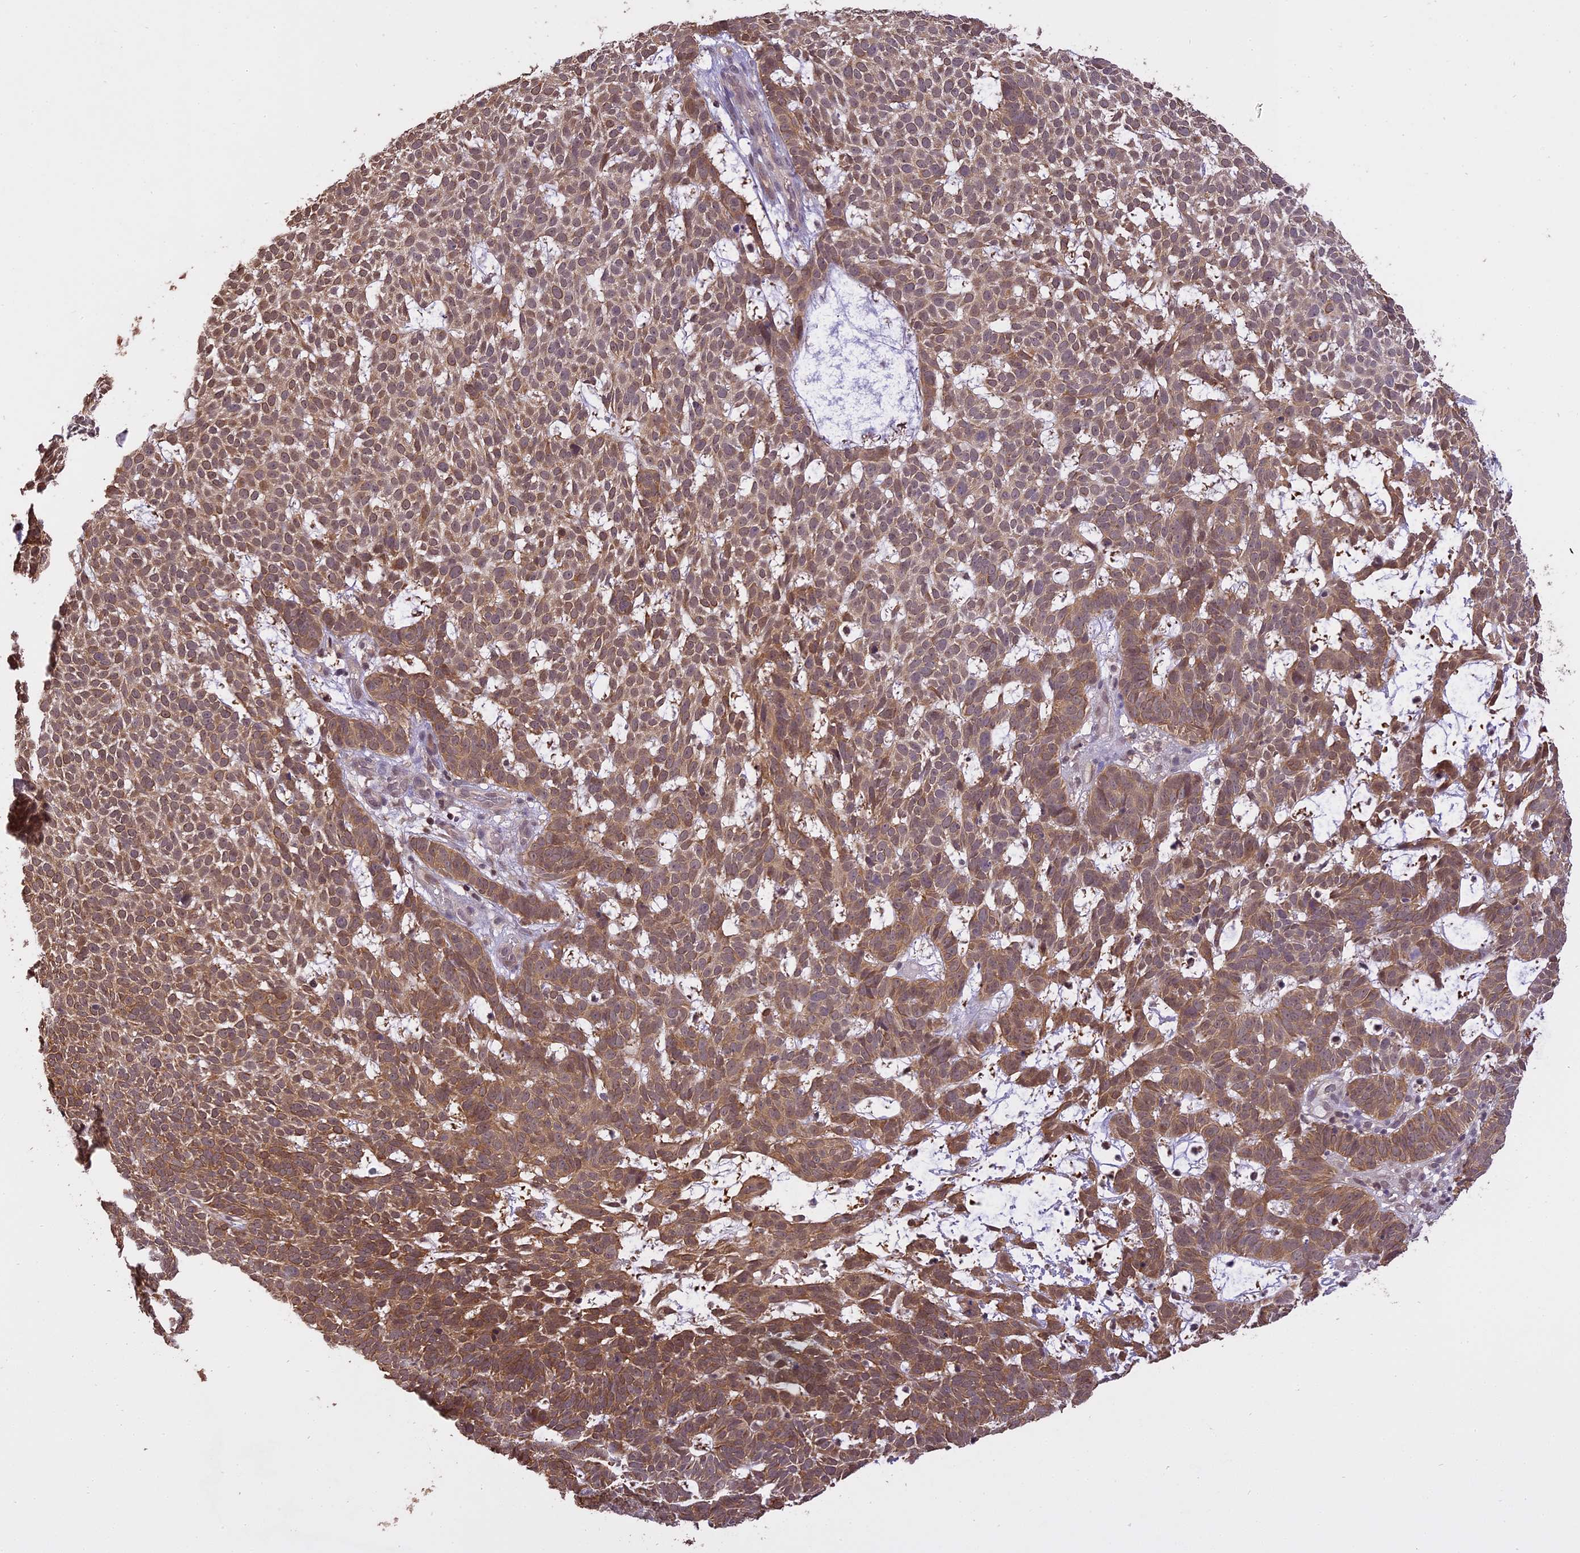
{"staining": {"intensity": "moderate", "quantity": ">75%", "location": "cytoplasmic/membranous"}, "tissue": "skin cancer", "cell_type": "Tumor cells", "image_type": "cancer", "snomed": [{"axis": "morphology", "description": "Basal cell carcinoma"}, {"axis": "topography", "description": "Skin"}], "caption": "Immunohistochemical staining of basal cell carcinoma (skin) displays medium levels of moderate cytoplasmic/membranous protein positivity in about >75% of tumor cells.", "gene": "TIGD7", "patient": {"sex": "female", "age": 78}}